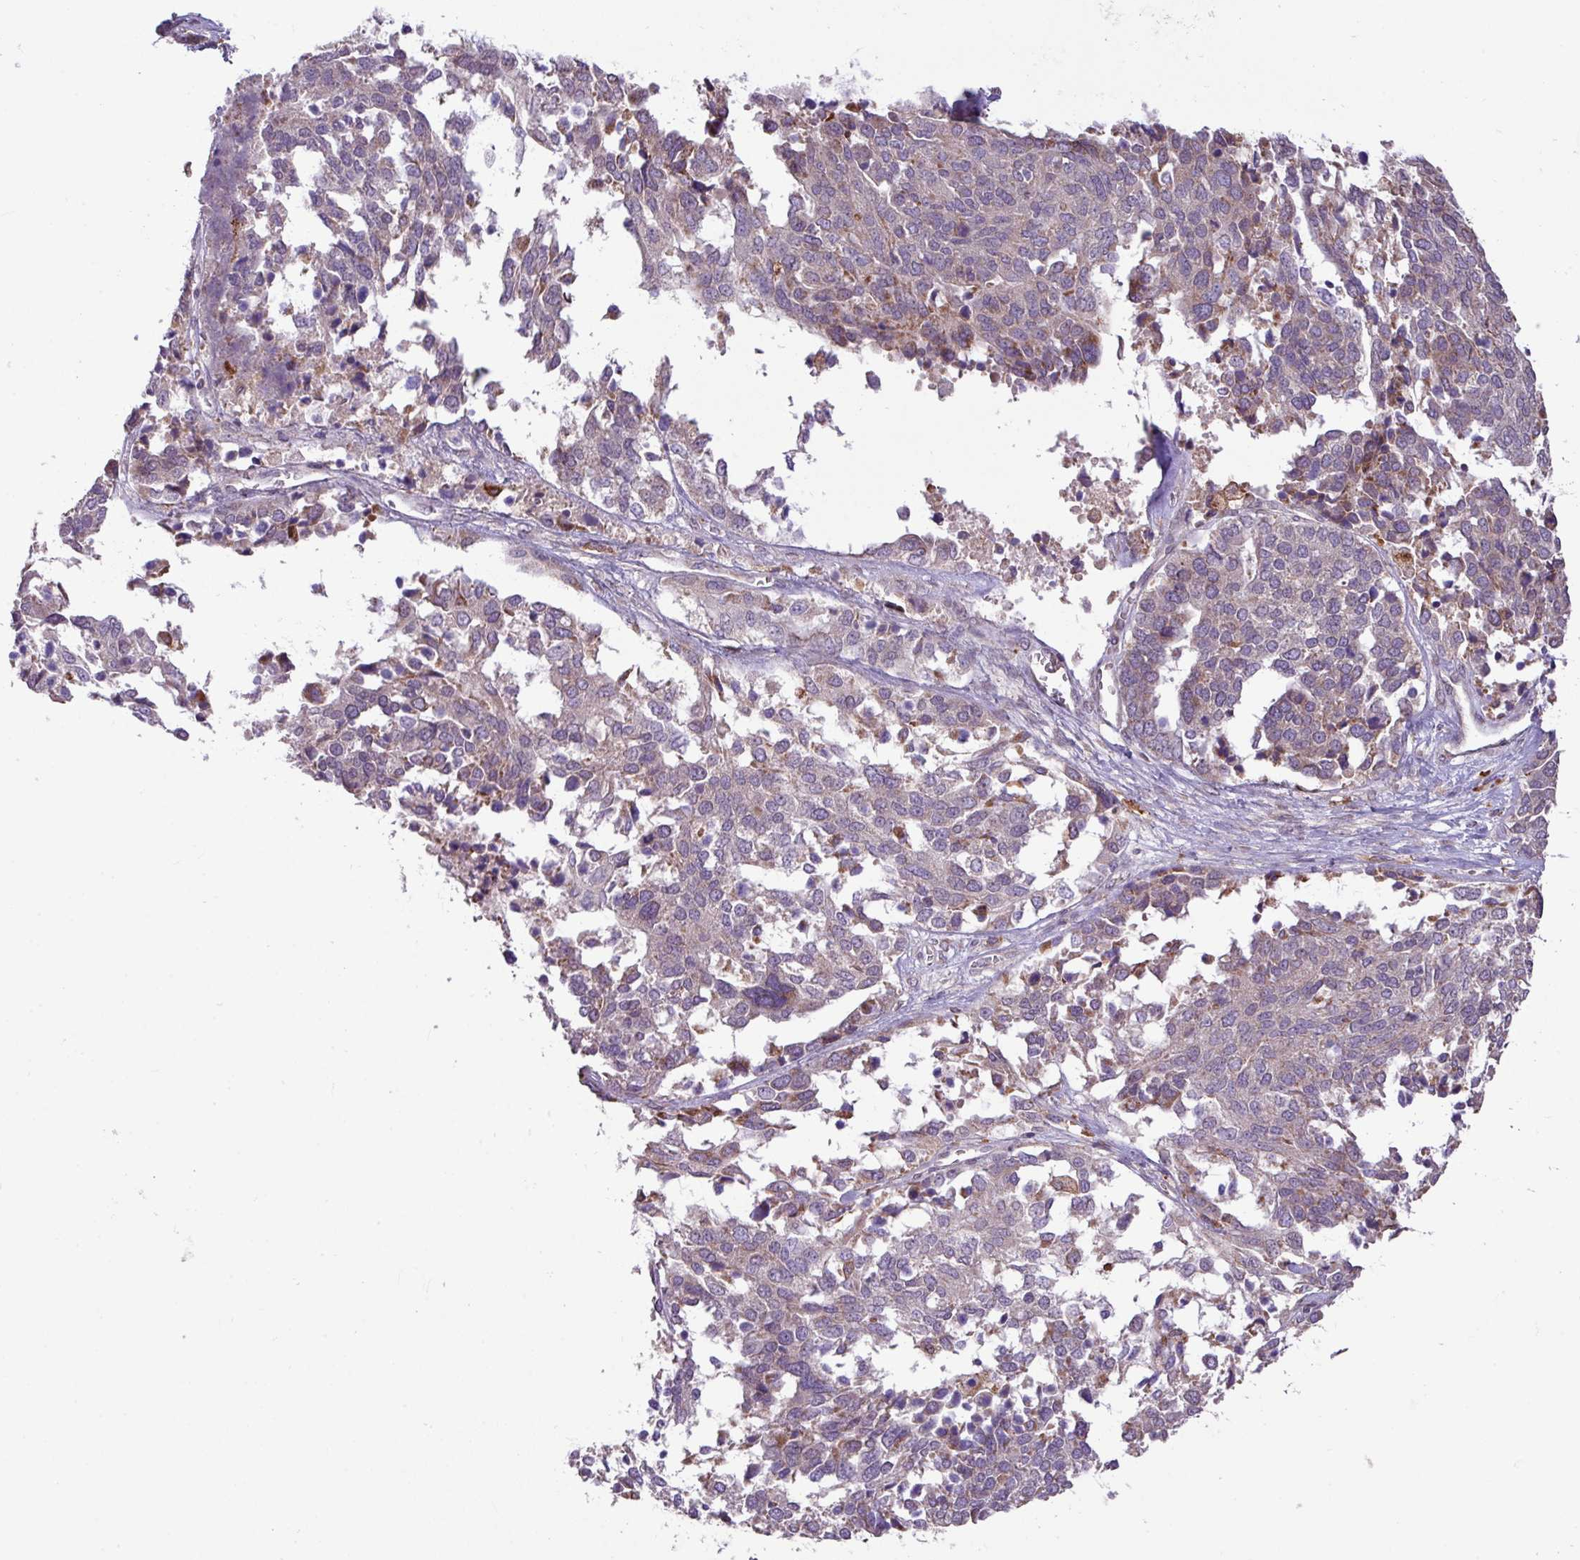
{"staining": {"intensity": "weak", "quantity": "<25%", "location": "cytoplasmic/membranous"}, "tissue": "ovarian cancer", "cell_type": "Tumor cells", "image_type": "cancer", "snomed": [{"axis": "morphology", "description": "Cystadenocarcinoma, serous, NOS"}, {"axis": "topography", "description": "Ovary"}], "caption": "High magnification brightfield microscopy of ovarian serous cystadenocarcinoma stained with DAB (3,3'-diaminobenzidine) (brown) and counterstained with hematoxylin (blue): tumor cells show no significant staining.", "gene": "ARHGEF25", "patient": {"sex": "female", "age": 44}}